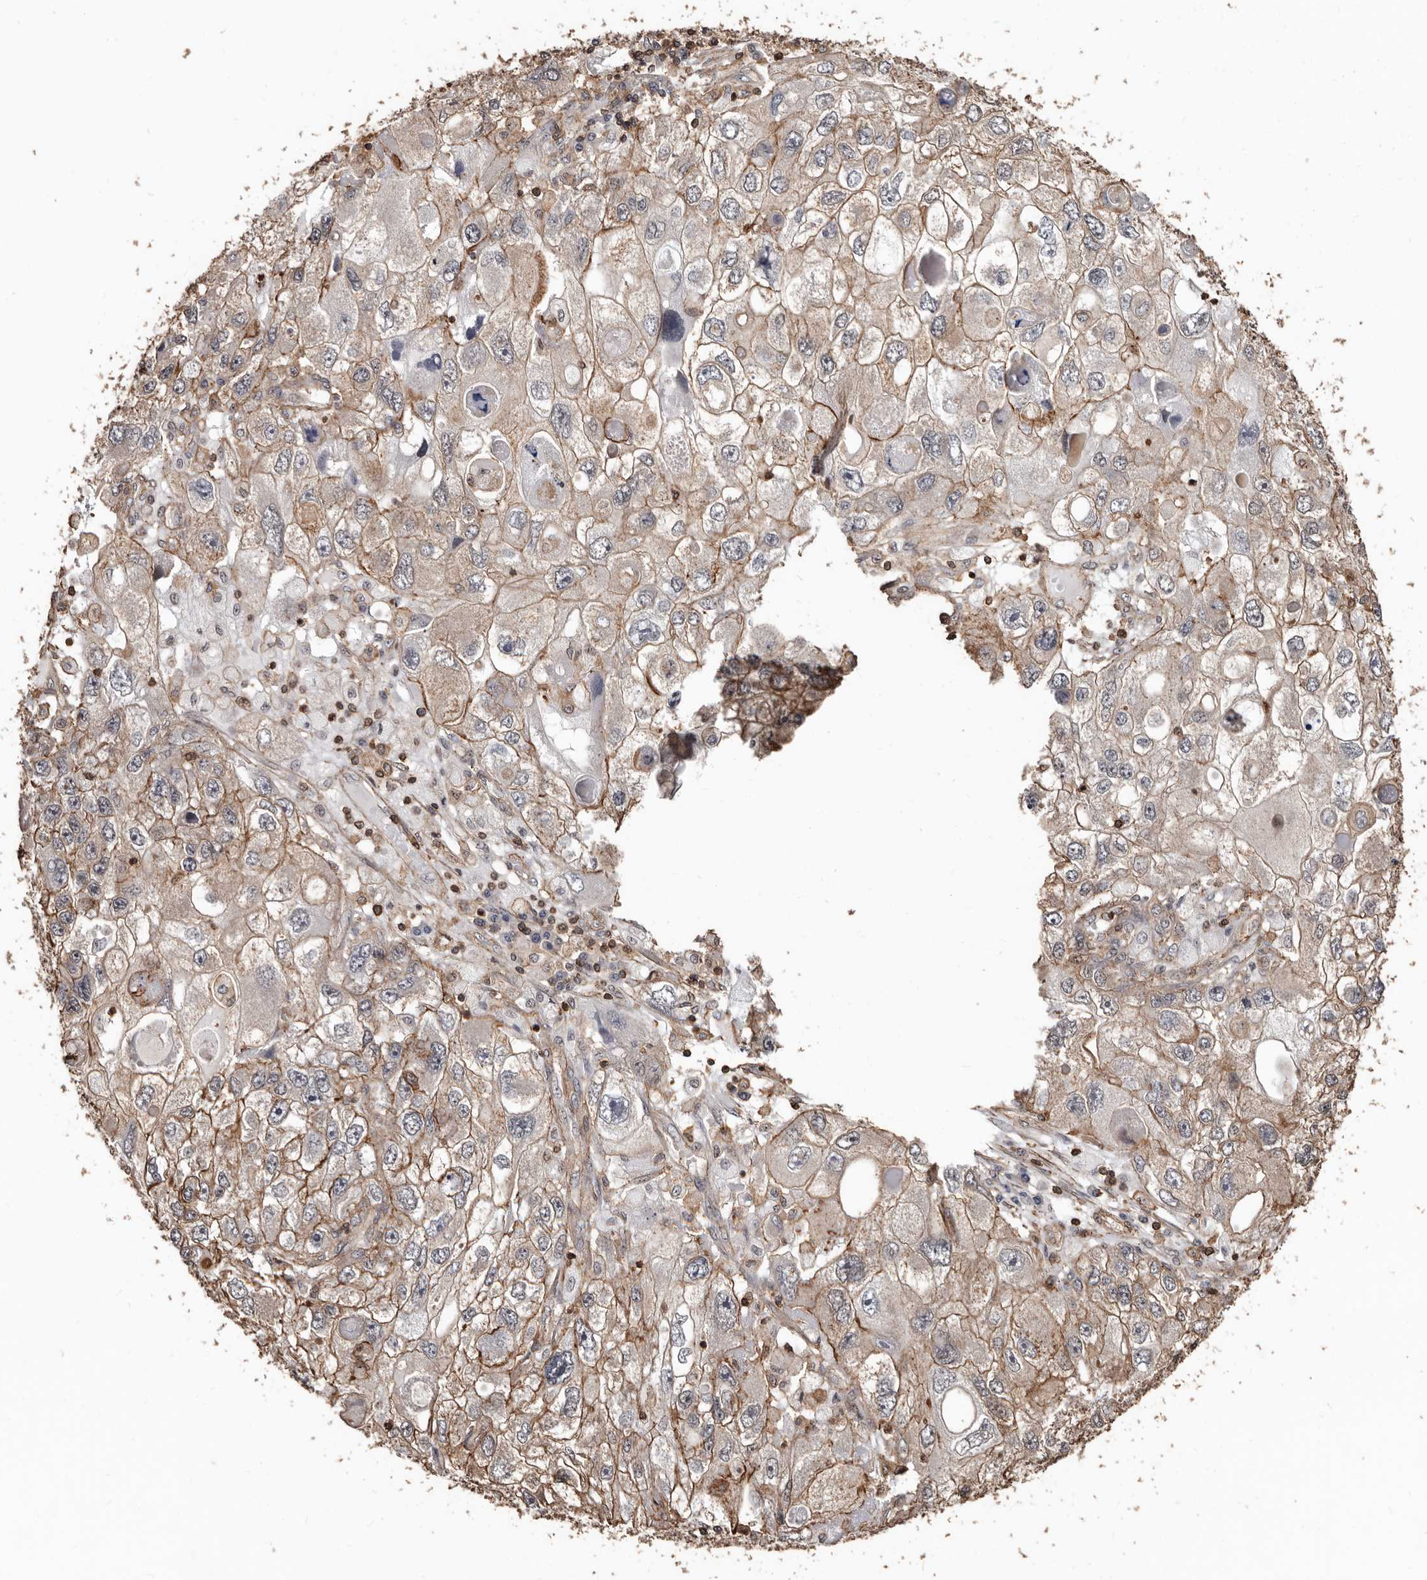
{"staining": {"intensity": "moderate", "quantity": ">75%", "location": "cytoplasmic/membranous"}, "tissue": "endometrial cancer", "cell_type": "Tumor cells", "image_type": "cancer", "snomed": [{"axis": "morphology", "description": "Adenocarcinoma, NOS"}, {"axis": "topography", "description": "Endometrium"}], "caption": "Protein analysis of endometrial cancer (adenocarcinoma) tissue shows moderate cytoplasmic/membranous expression in approximately >75% of tumor cells. (DAB (3,3'-diaminobenzidine) = brown stain, brightfield microscopy at high magnification).", "gene": "GSK3A", "patient": {"sex": "female", "age": 49}}